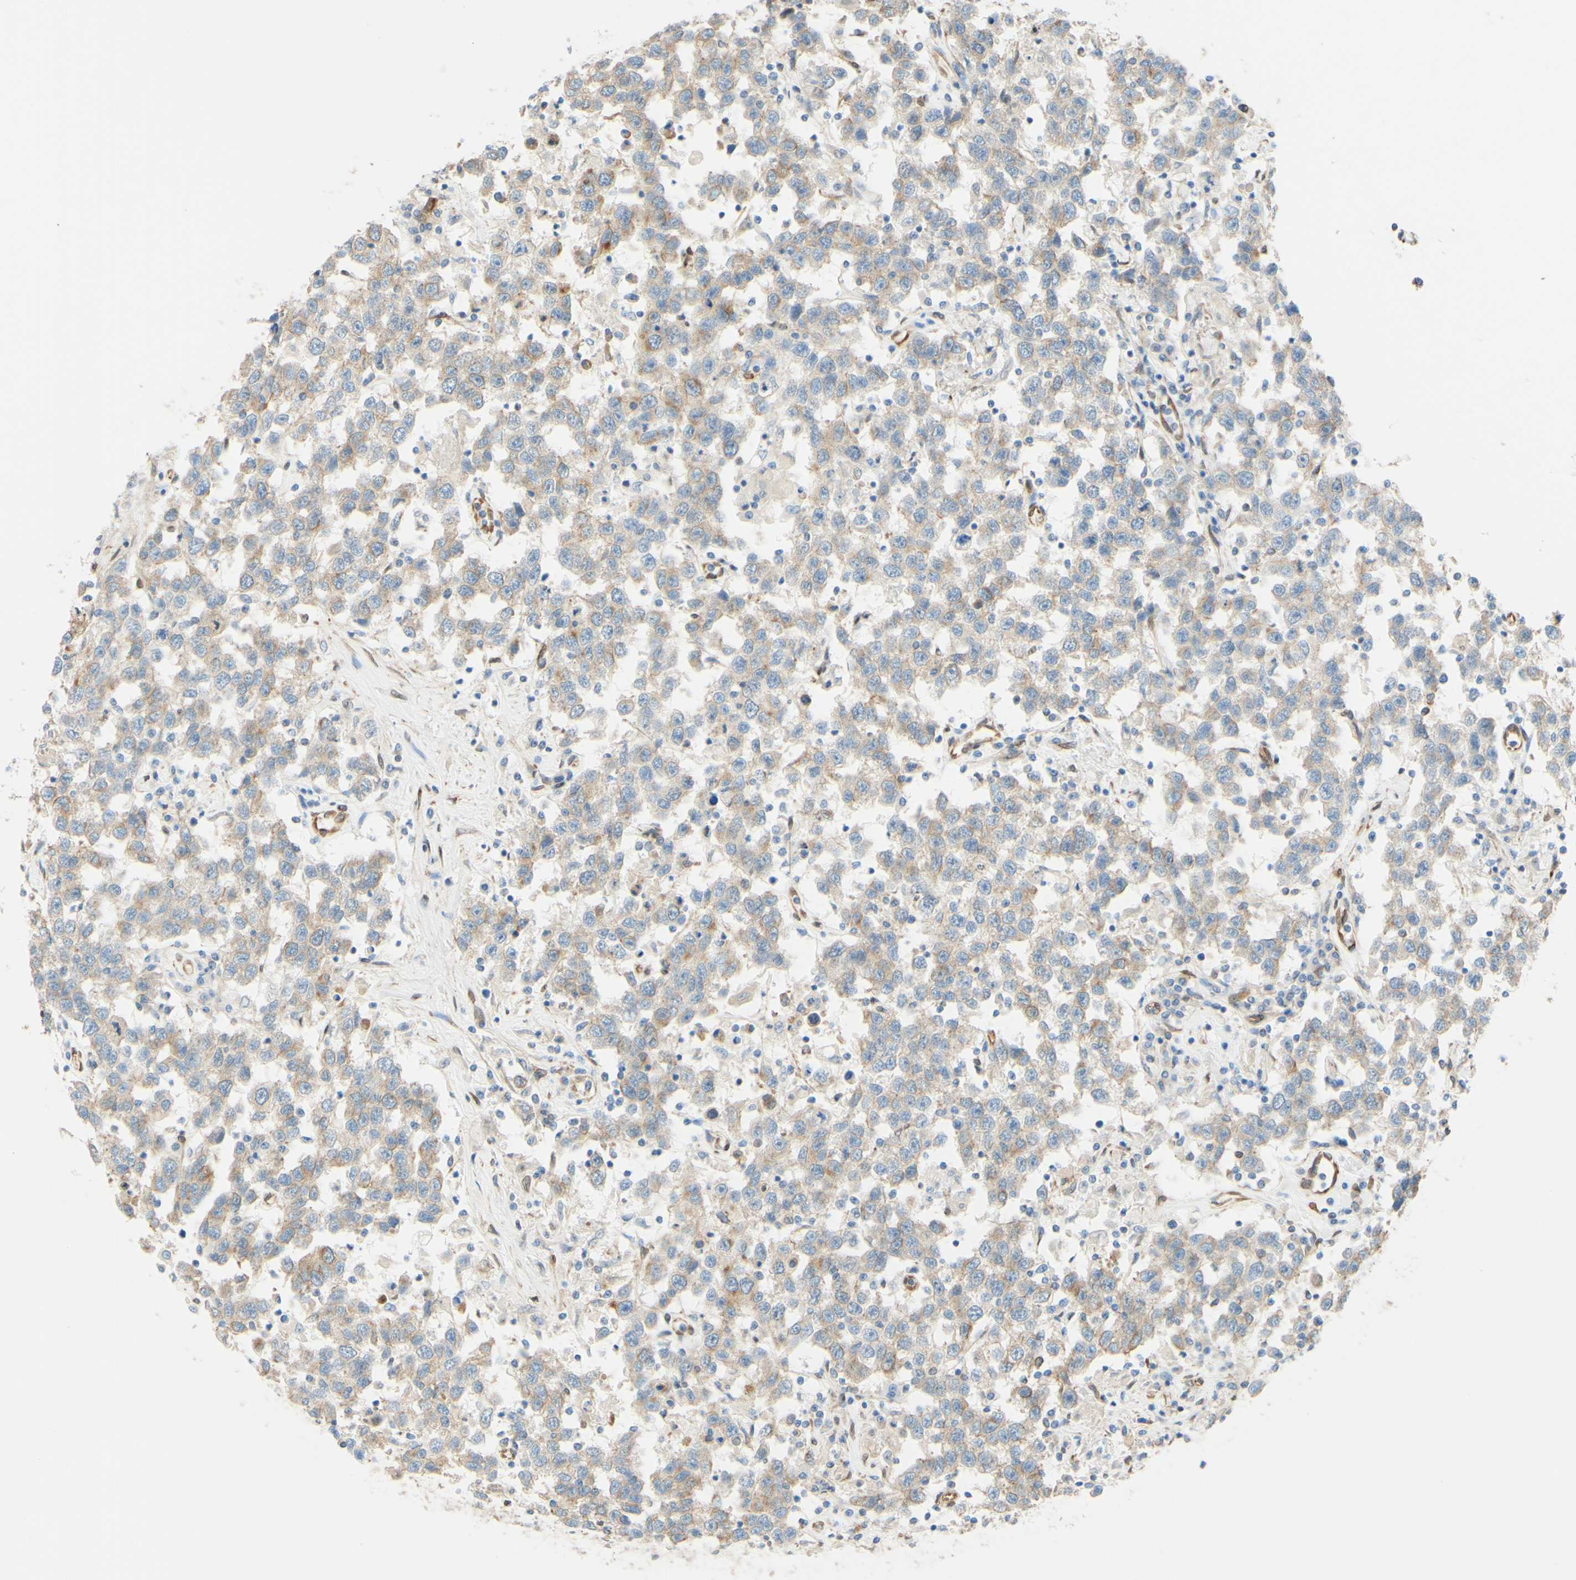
{"staining": {"intensity": "weak", "quantity": ">75%", "location": "cytoplasmic/membranous"}, "tissue": "testis cancer", "cell_type": "Tumor cells", "image_type": "cancer", "snomed": [{"axis": "morphology", "description": "Seminoma, NOS"}, {"axis": "topography", "description": "Testis"}], "caption": "Immunohistochemistry (IHC) of human testis cancer demonstrates low levels of weak cytoplasmic/membranous positivity in approximately >75% of tumor cells.", "gene": "ENDOD1", "patient": {"sex": "male", "age": 41}}